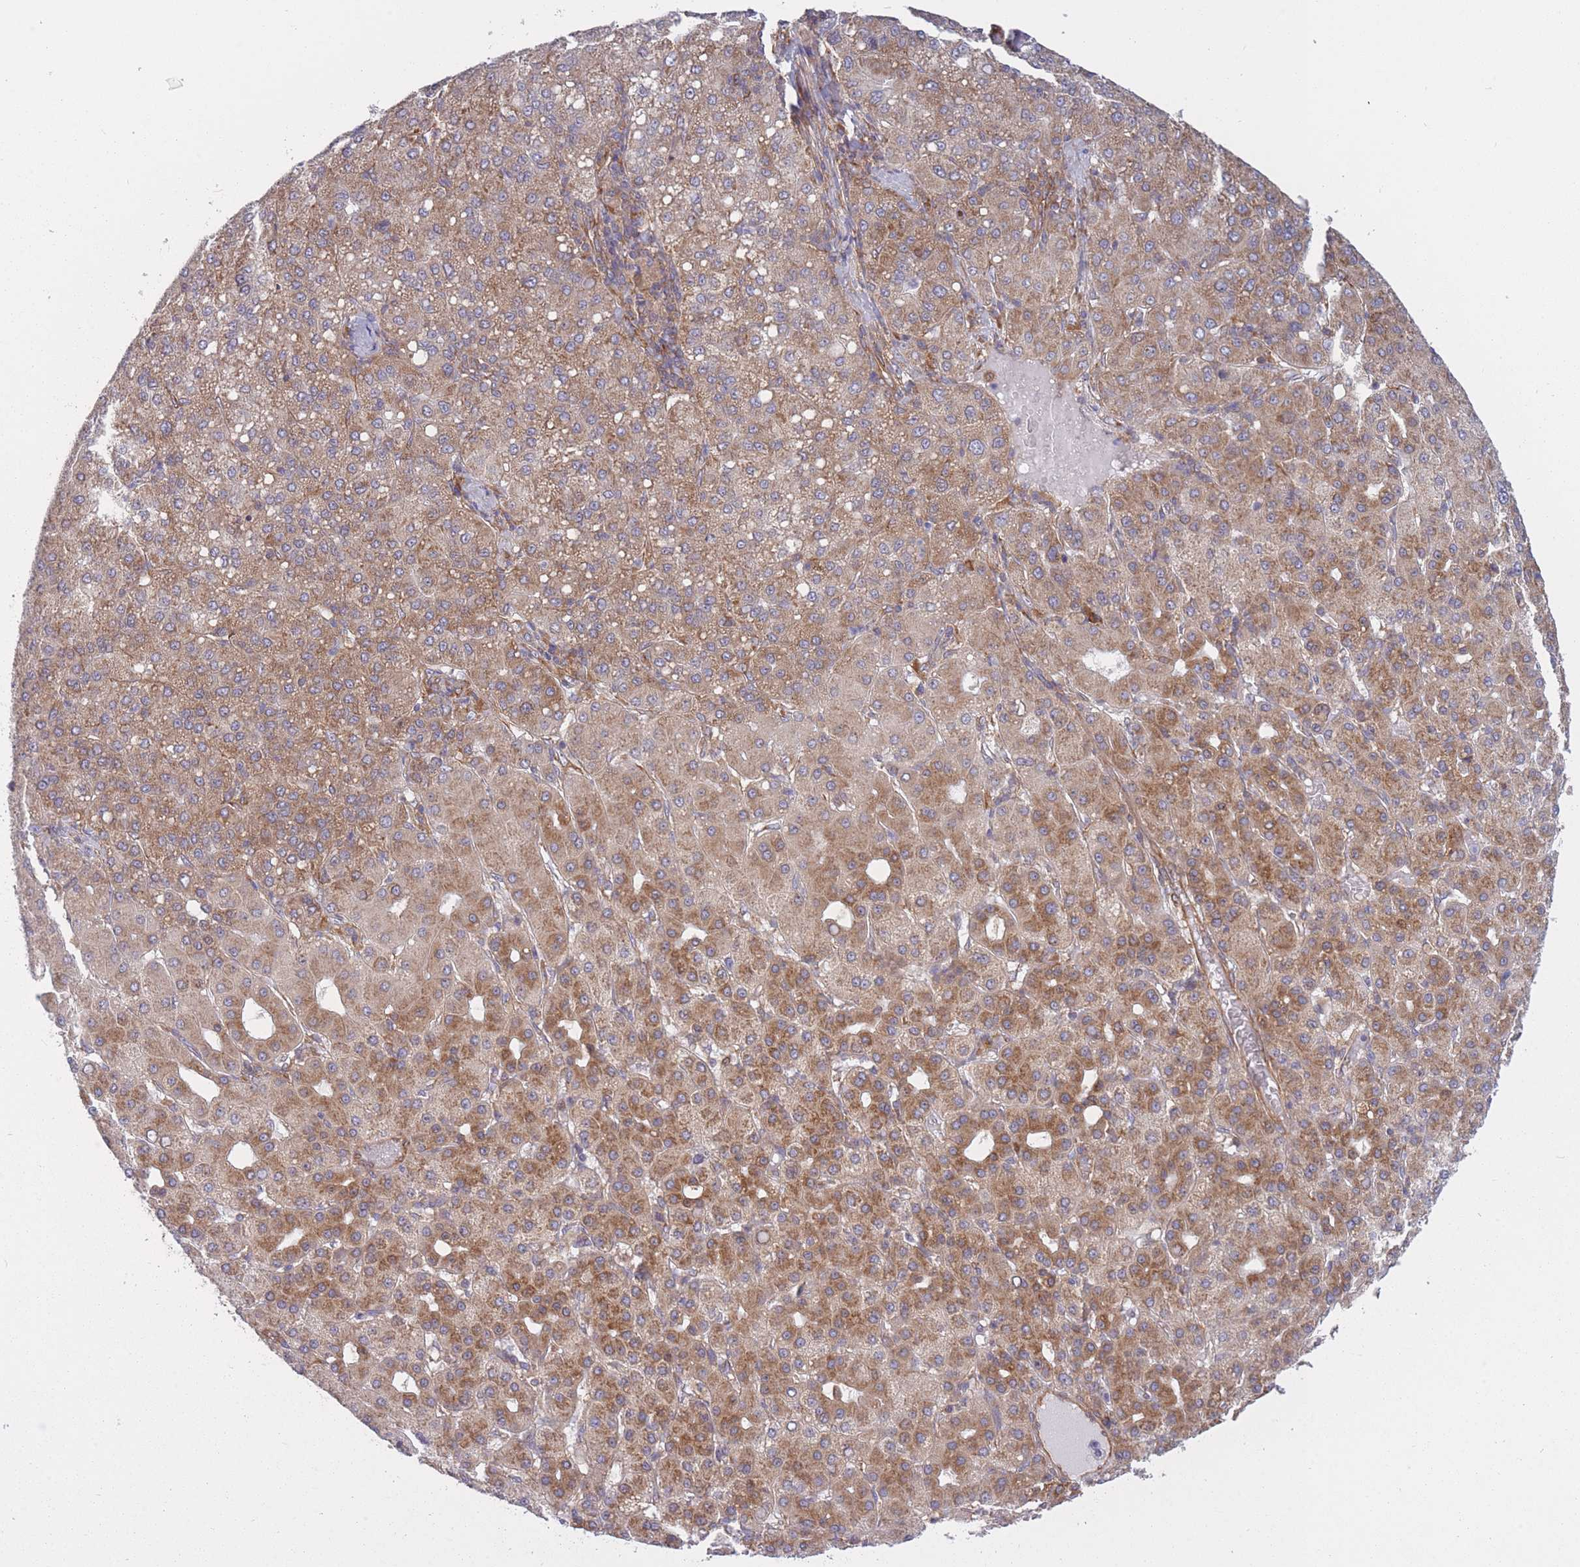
{"staining": {"intensity": "moderate", "quantity": ">75%", "location": "cytoplasmic/membranous"}, "tissue": "liver cancer", "cell_type": "Tumor cells", "image_type": "cancer", "snomed": [{"axis": "morphology", "description": "Carcinoma, Hepatocellular, NOS"}, {"axis": "topography", "description": "Liver"}], "caption": "Hepatocellular carcinoma (liver) tissue reveals moderate cytoplasmic/membranous expression in approximately >75% of tumor cells", "gene": "CCDC124", "patient": {"sex": "male", "age": 65}}